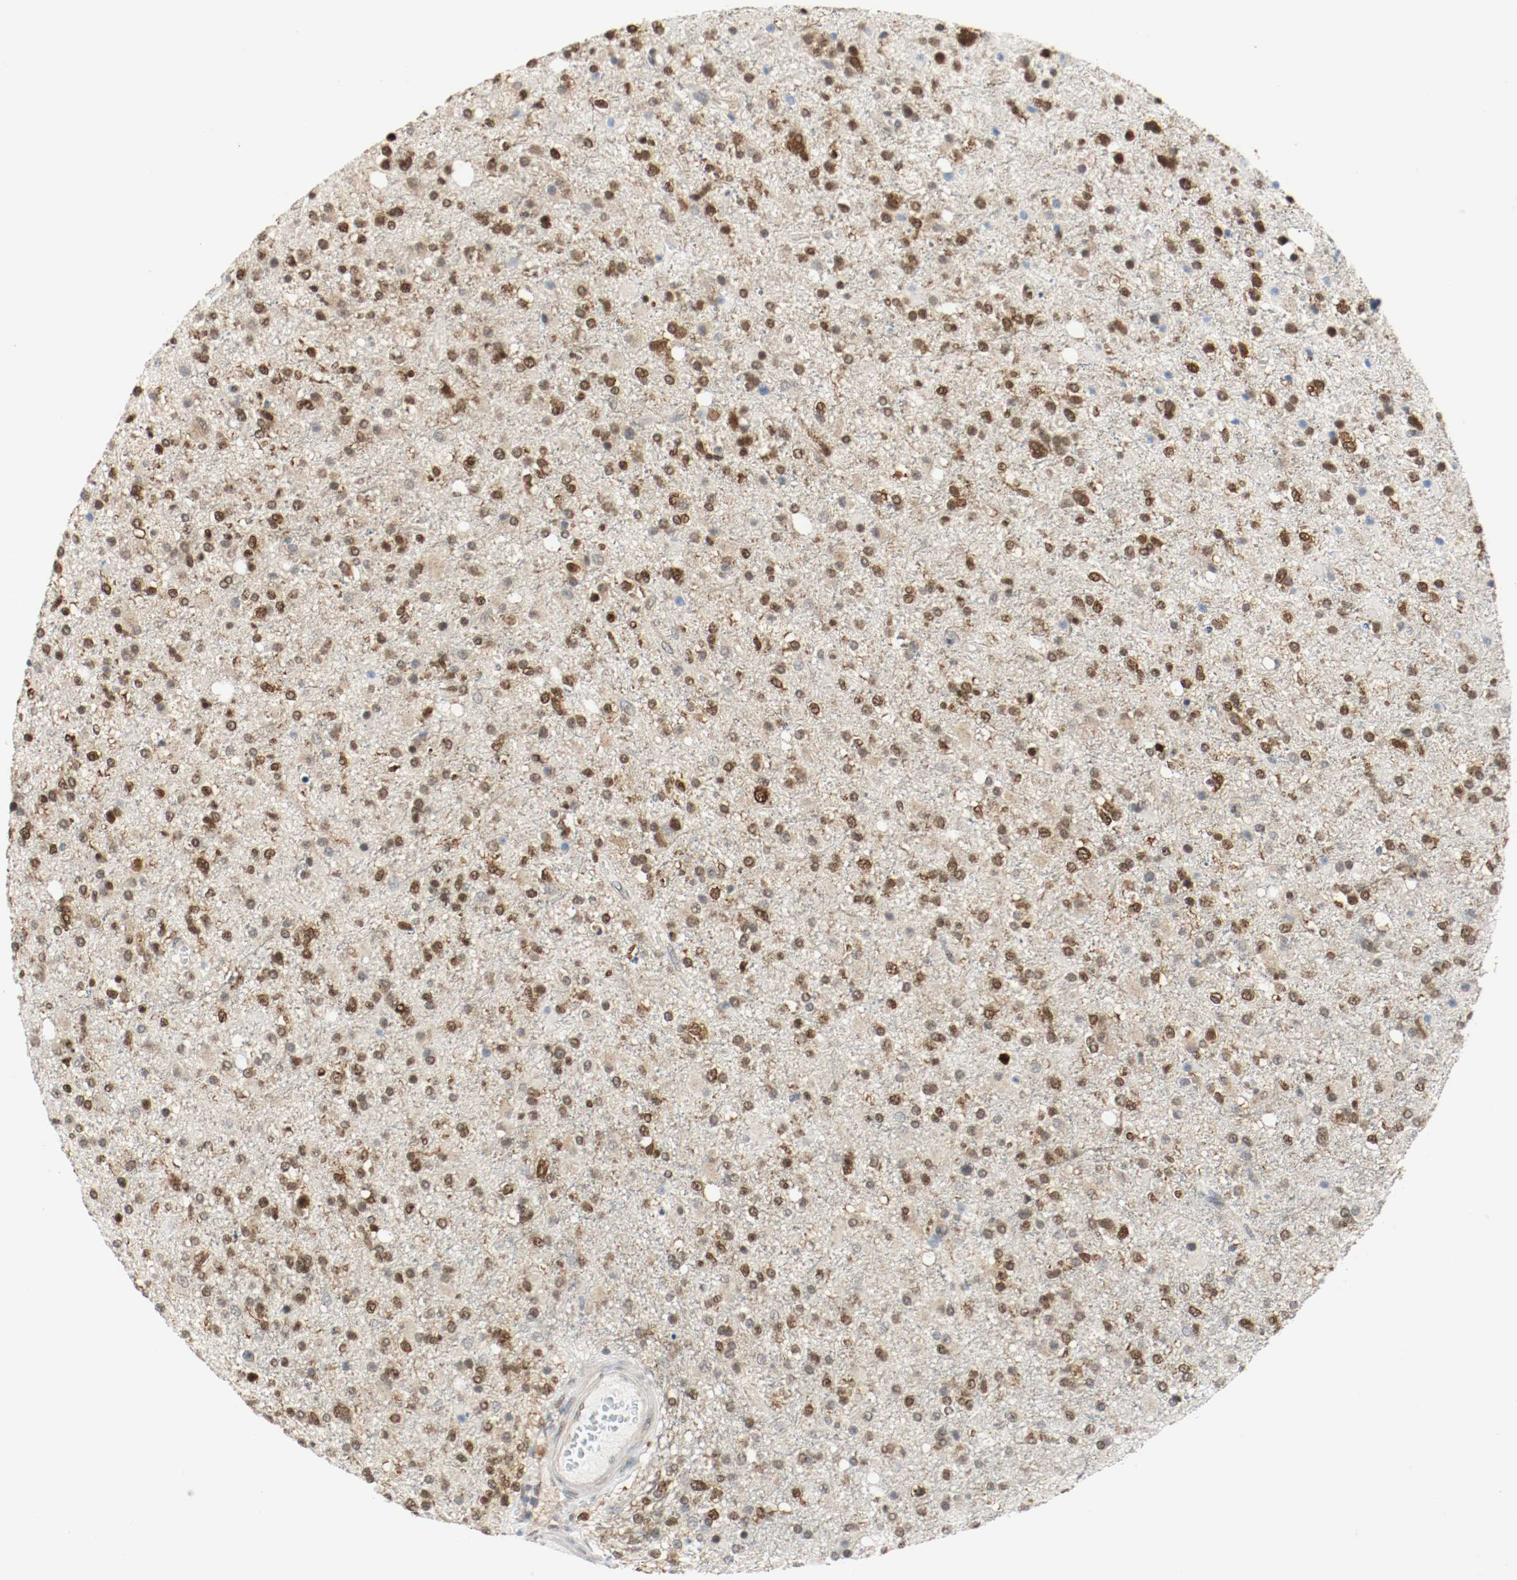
{"staining": {"intensity": "strong", "quantity": "25%-75%", "location": "cytoplasmic/membranous,nuclear"}, "tissue": "glioma", "cell_type": "Tumor cells", "image_type": "cancer", "snomed": [{"axis": "morphology", "description": "Glioma, malignant, High grade"}, {"axis": "topography", "description": "Brain"}], "caption": "Immunohistochemistry (IHC) photomicrograph of human high-grade glioma (malignant) stained for a protein (brown), which reveals high levels of strong cytoplasmic/membranous and nuclear positivity in about 25%-75% of tumor cells.", "gene": "PPME1", "patient": {"sex": "male", "age": 33}}